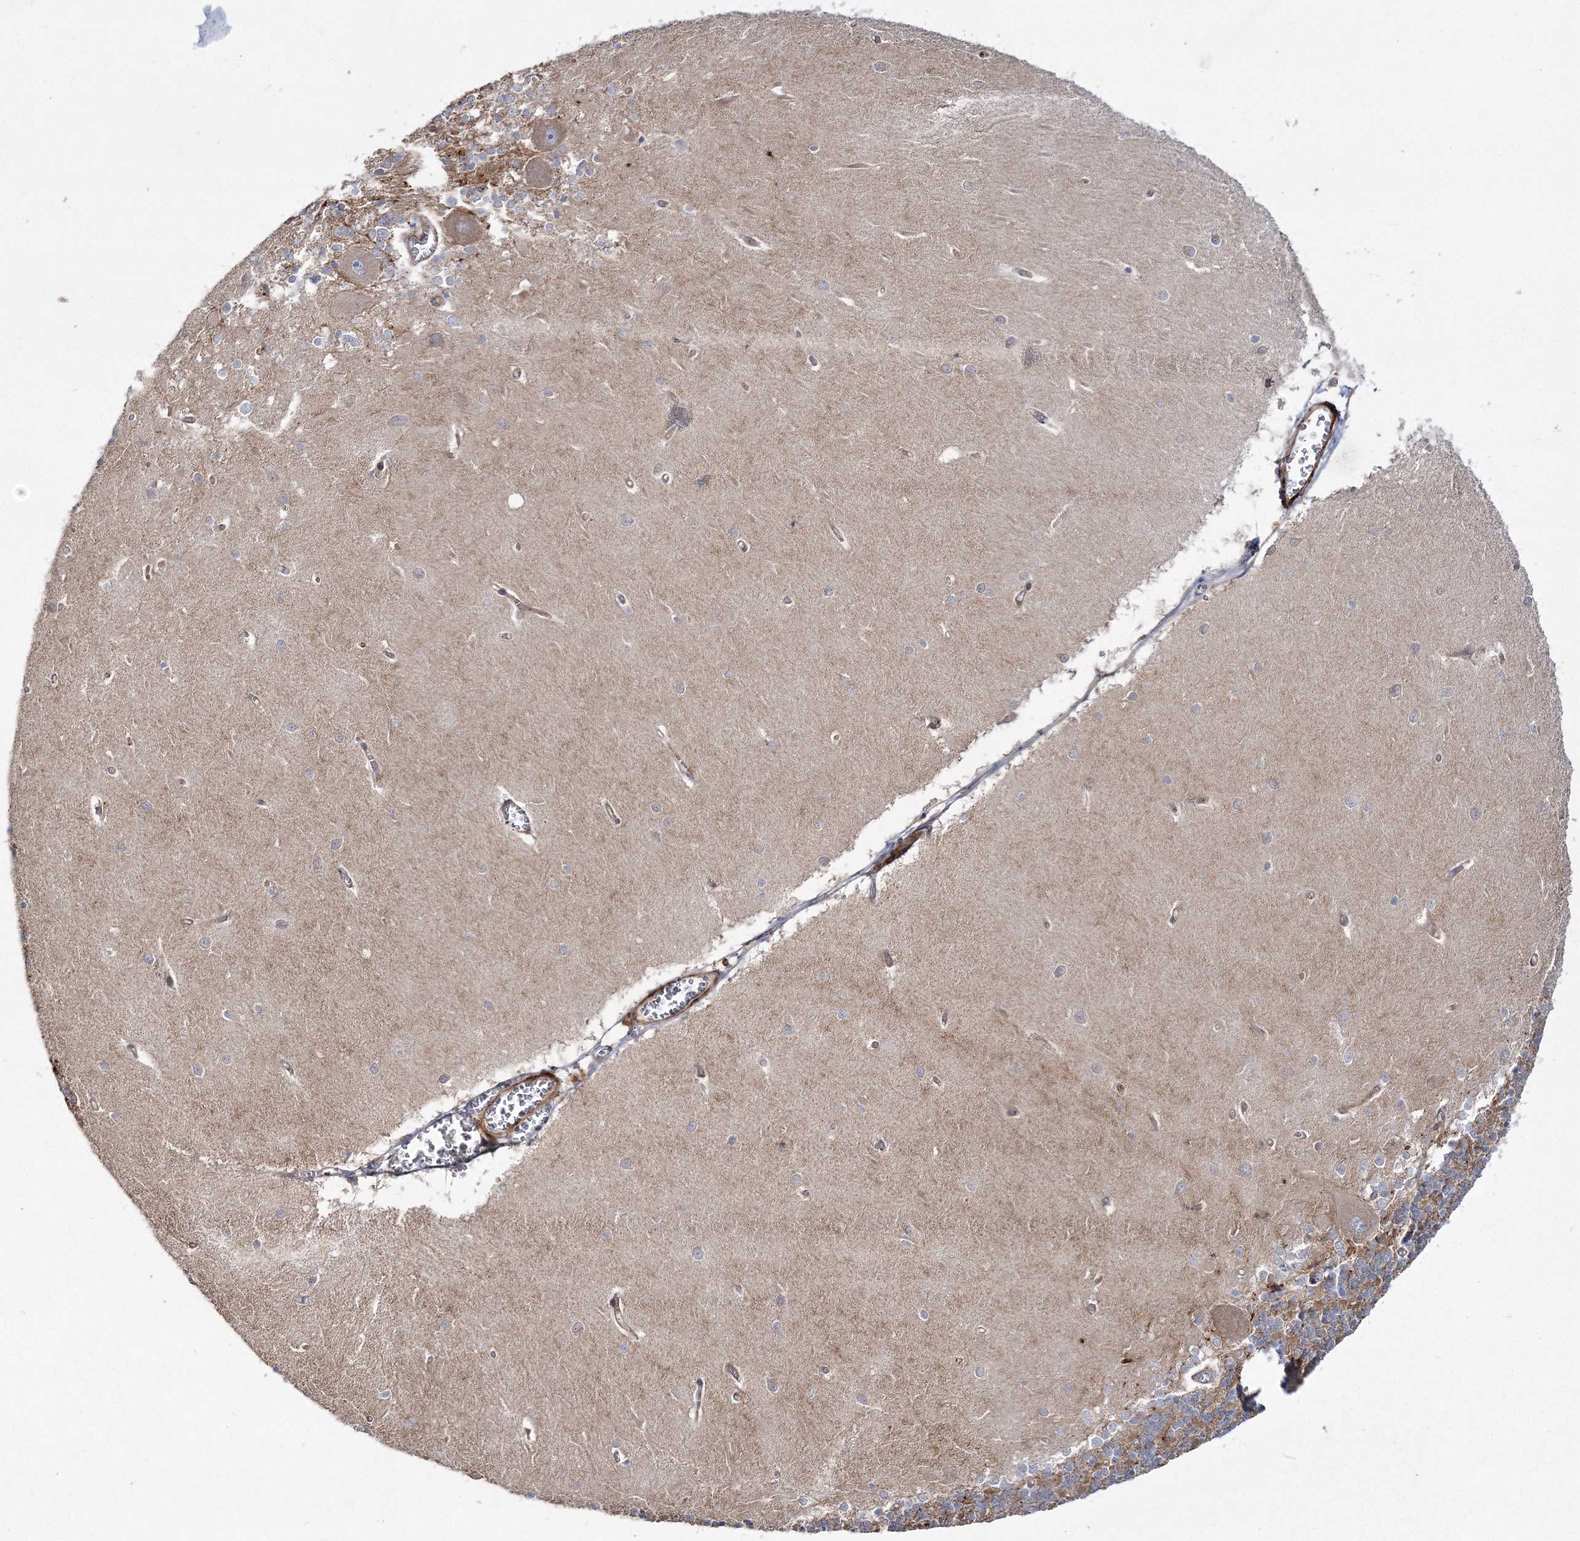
{"staining": {"intensity": "moderate", "quantity": "25%-75%", "location": "cytoplasmic/membranous"}, "tissue": "cerebellum", "cell_type": "Cells in granular layer", "image_type": "normal", "snomed": [{"axis": "morphology", "description": "Normal tissue, NOS"}, {"axis": "topography", "description": "Cerebellum"}], "caption": "The immunohistochemical stain highlights moderate cytoplasmic/membranous positivity in cells in granular layer of unremarkable cerebellum. (DAB (3,3'-diaminobenzidine) = brown stain, brightfield microscopy at high magnification).", "gene": "ZSWIM6", "patient": {"sex": "male", "age": 37}}